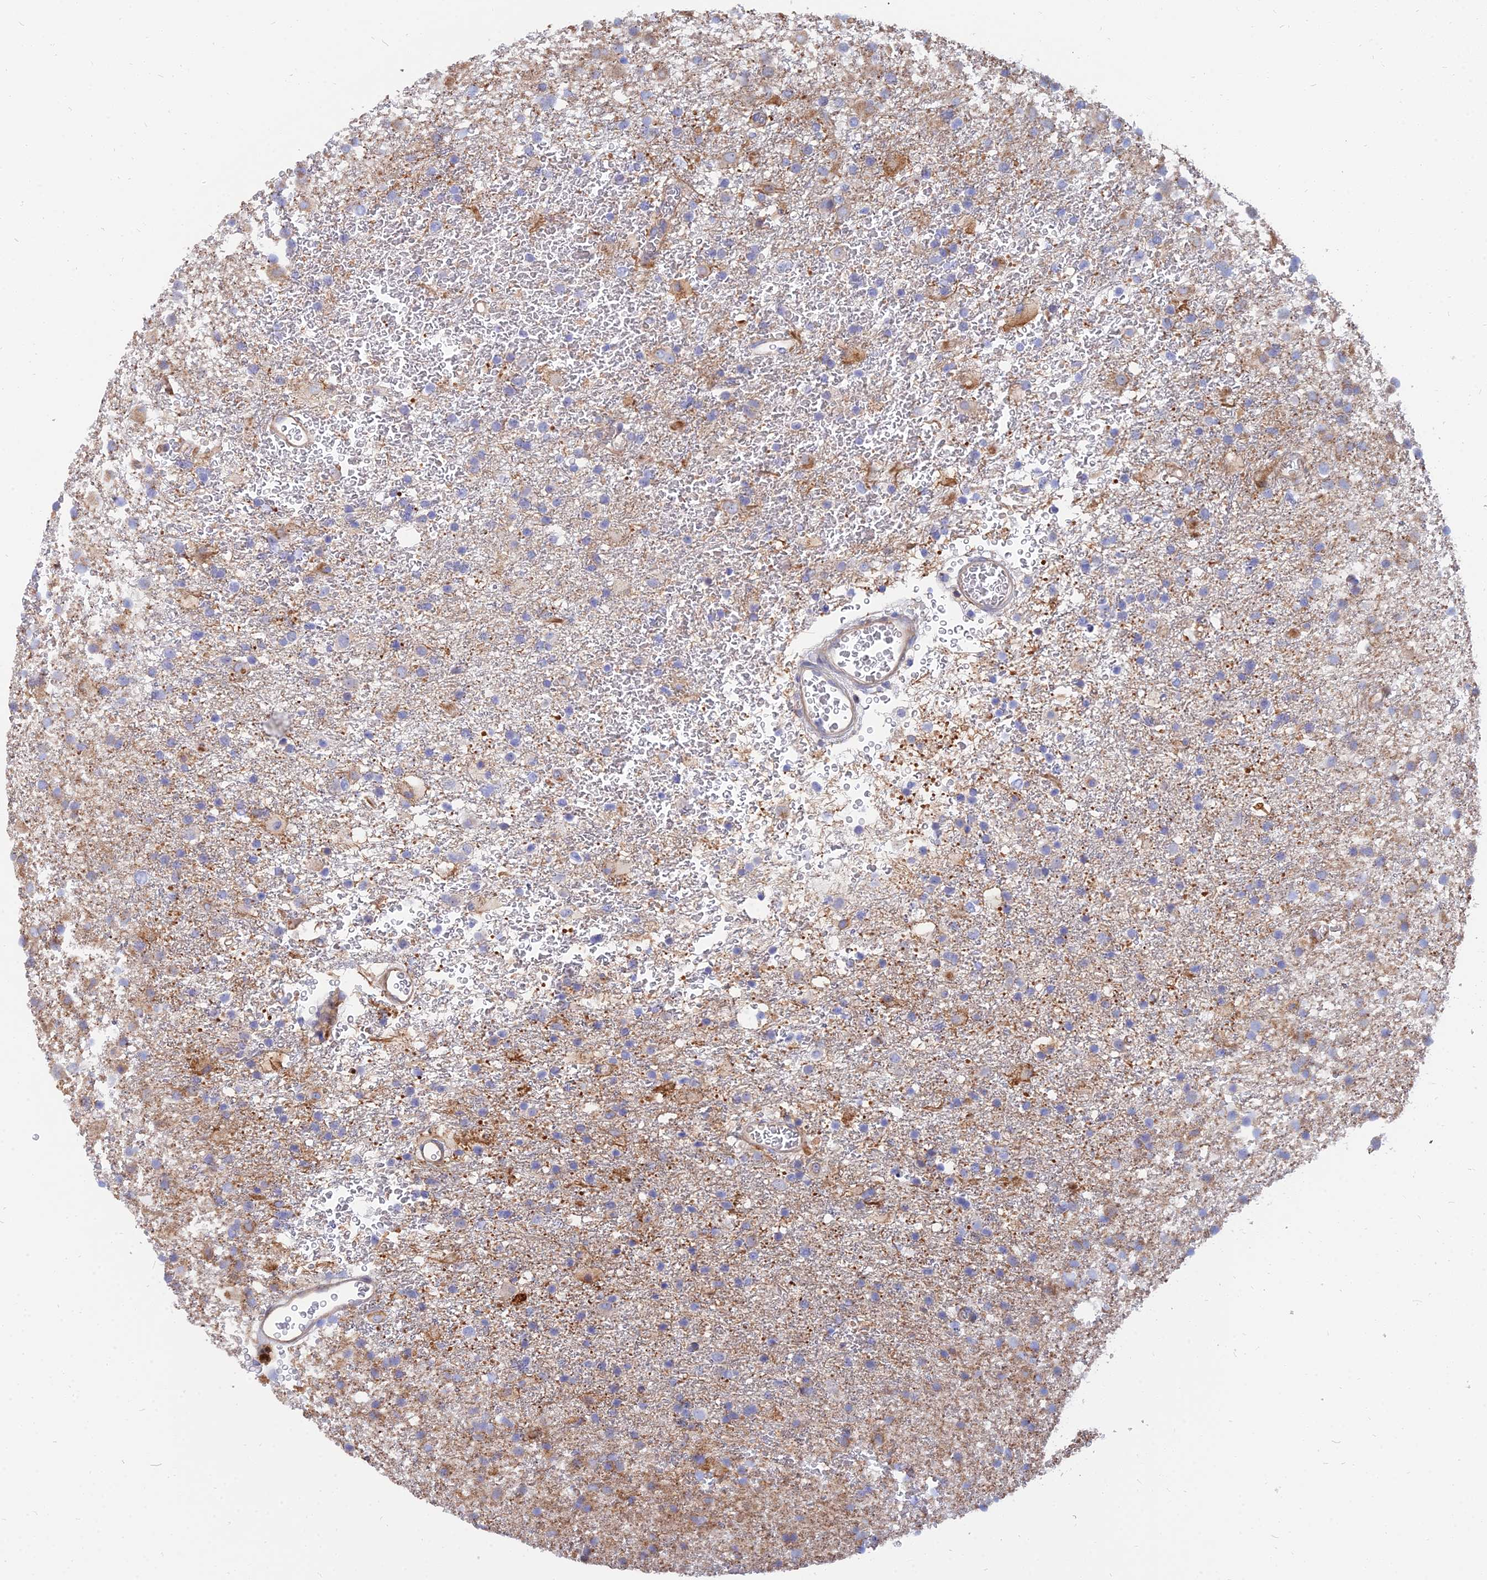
{"staining": {"intensity": "negative", "quantity": "none", "location": "none"}, "tissue": "glioma", "cell_type": "Tumor cells", "image_type": "cancer", "snomed": [{"axis": "morphology", "description": "Glioma, malignant, Low grade"}, {"axis": "topography", "description": "Brain"}], "caption": "Immunohistochemistry (IHC) photomicrograph of neoplastic tissue: malignant glioma (low-grade) stained with DAB exhibits no significant protein positivity in tumor cells.", "gene": "TRIM43B", "patient": {"sex": "male", "age": 65}}